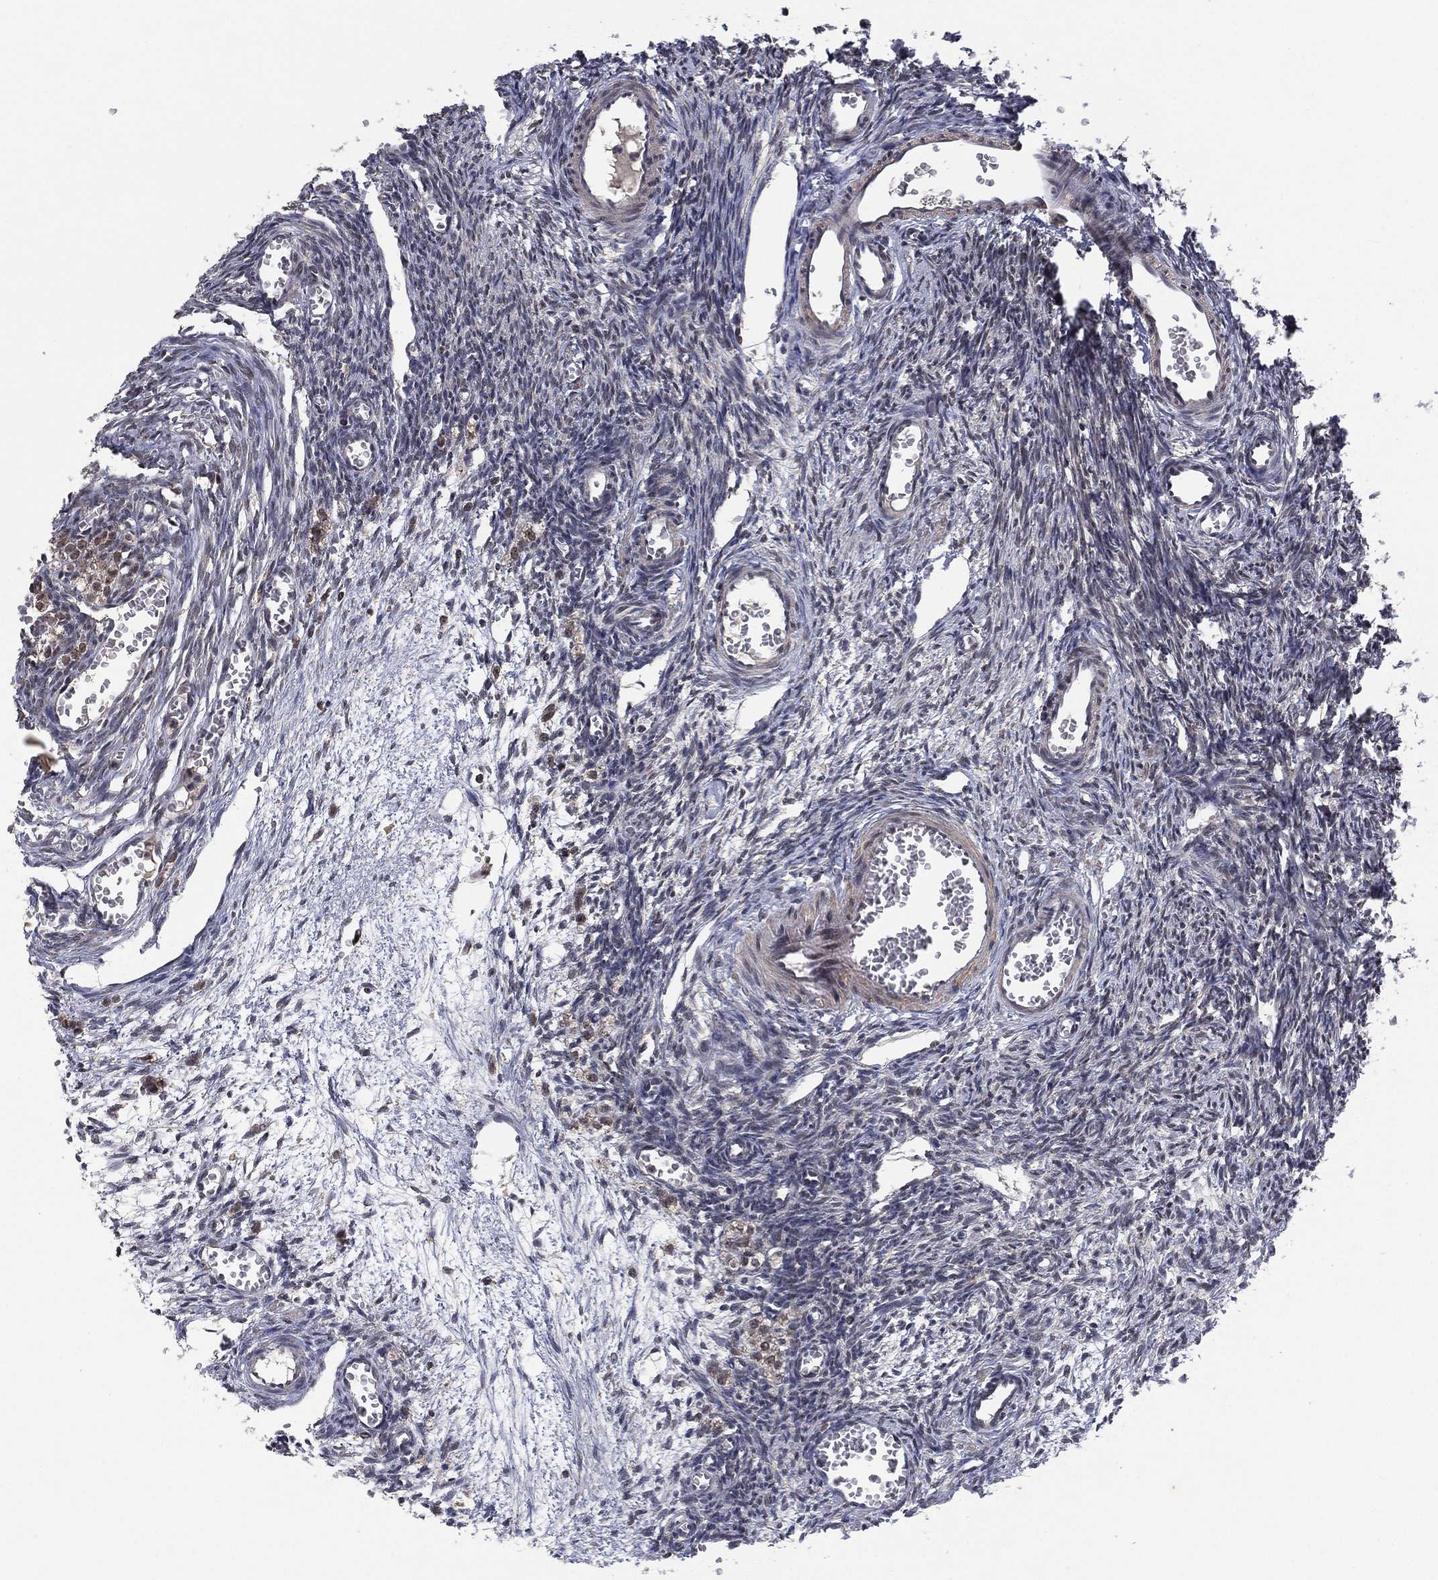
{"staining": {"intensity": "weak", "quantity": "25%-75%", "location": "cytoplasmic/membranous"}, "tissue": "ovary", "cell_type": "Follicle cells", "image_type": "normal", "snomed": [{"axis": "morphology", "description": "Normal tissue, NOS"}, {"axis": "topography", "description": "Ovary"}], "caption": "IHC photomicrograph of unremarkable ovary stained for a protein (brown), which exhibits low levels of weak cytoplasmic/membranous positivity in about 25%-75% of follicle cells.", "gene": "NELFCD", "patient": {"sex": "female", "age": 27}}